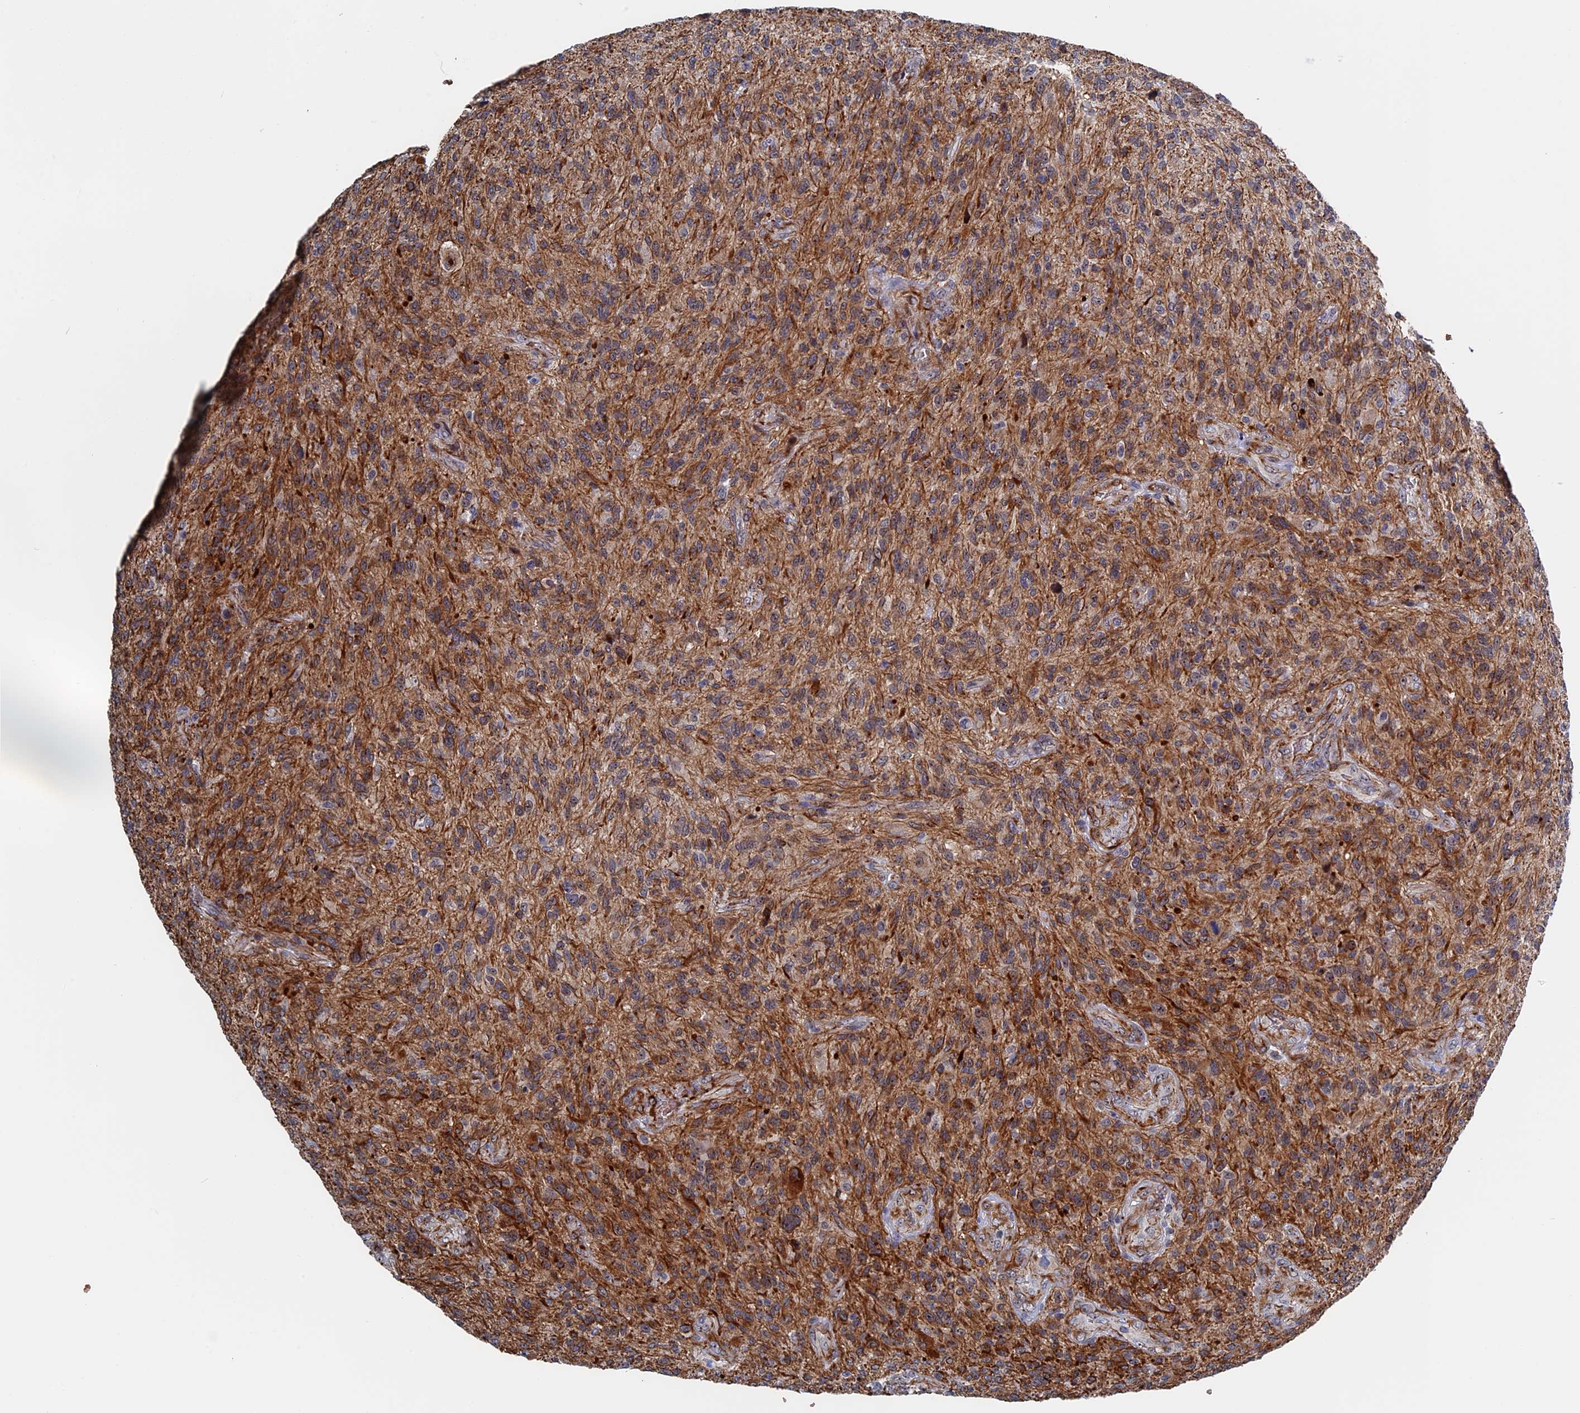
{"staining": {"intensity": "strong", "quantity": "25%-75%", "location": "cytoplasmic/membranous"}, "tissue": "glioma", "cell_type": "Tumor cells", "image_type": "cancer", "snomed": [{"axis": "morphology", "description": "Glioma, malignant, High grade"}, {"axis": "topography", "description": "Brain"}], "caption": "This histopathology image reveals immunohistochemistry staining of glioma, with high strong cytoplasmic/membranous staining in about 25%-75% of tumor cells.", "gene": "EXOSC9", "patient": {"sex": "male", "age": 47}}